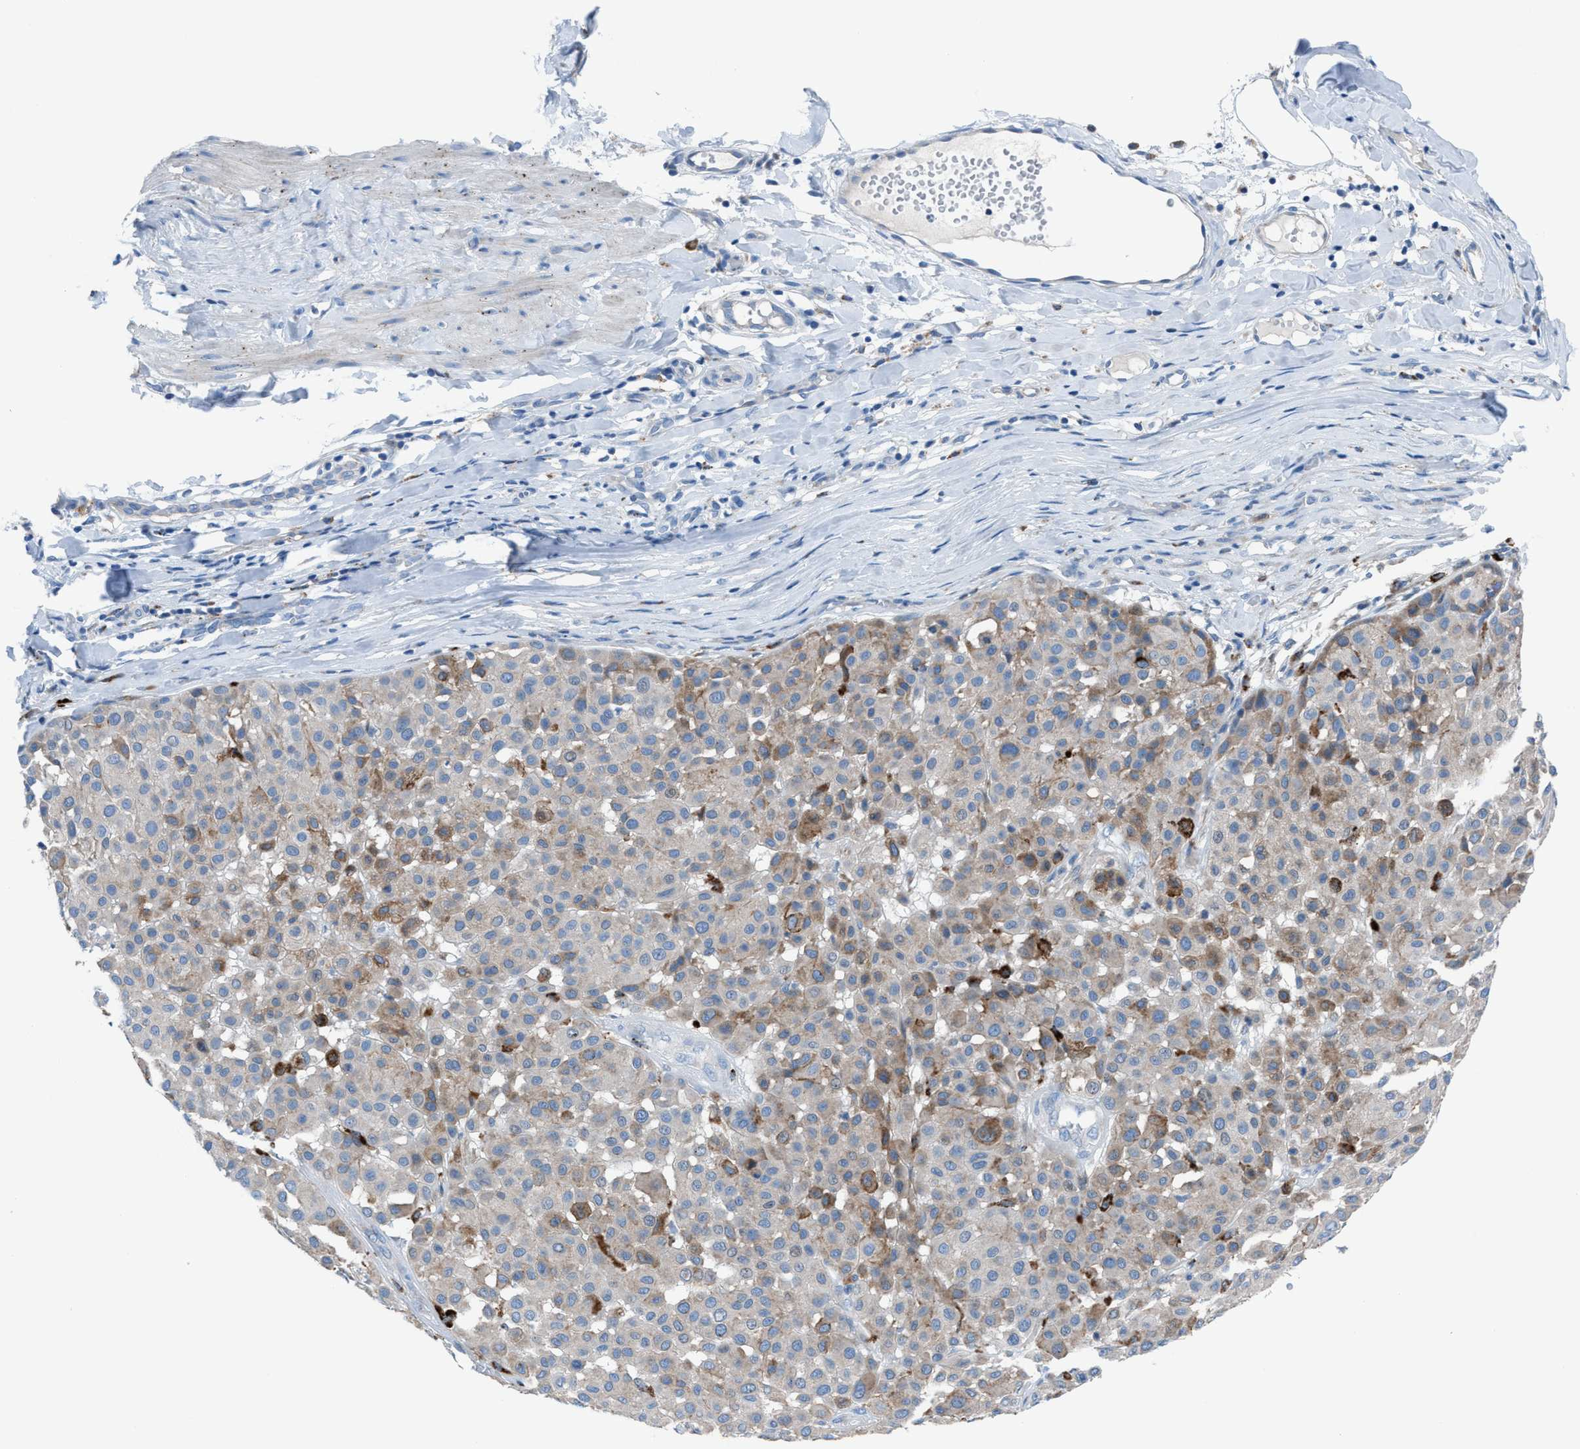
{"staining": {"intensity": "weak", "quantity": "25%-75%", "location": "cytoplasmic/membranous"}, "tissue": "melanoma", "cell_type": "Tumor cells", "image_type": "cancer", "snomed": [{"axis": "morphology", "description": "Malignant melanoma, Metastatic site"}, {"axis": "topography", "description": "Soft tissue"}], "caption": "Malignant melanoma (metastatic site) stained for a protein exhibits weak cytoplasmic/membranous positivity in tumor cells. The protein is shown in brown color, while the nuclei are stained blue.", "gene": "CD1B", "patient": {"sex": "male", "age": 41}}